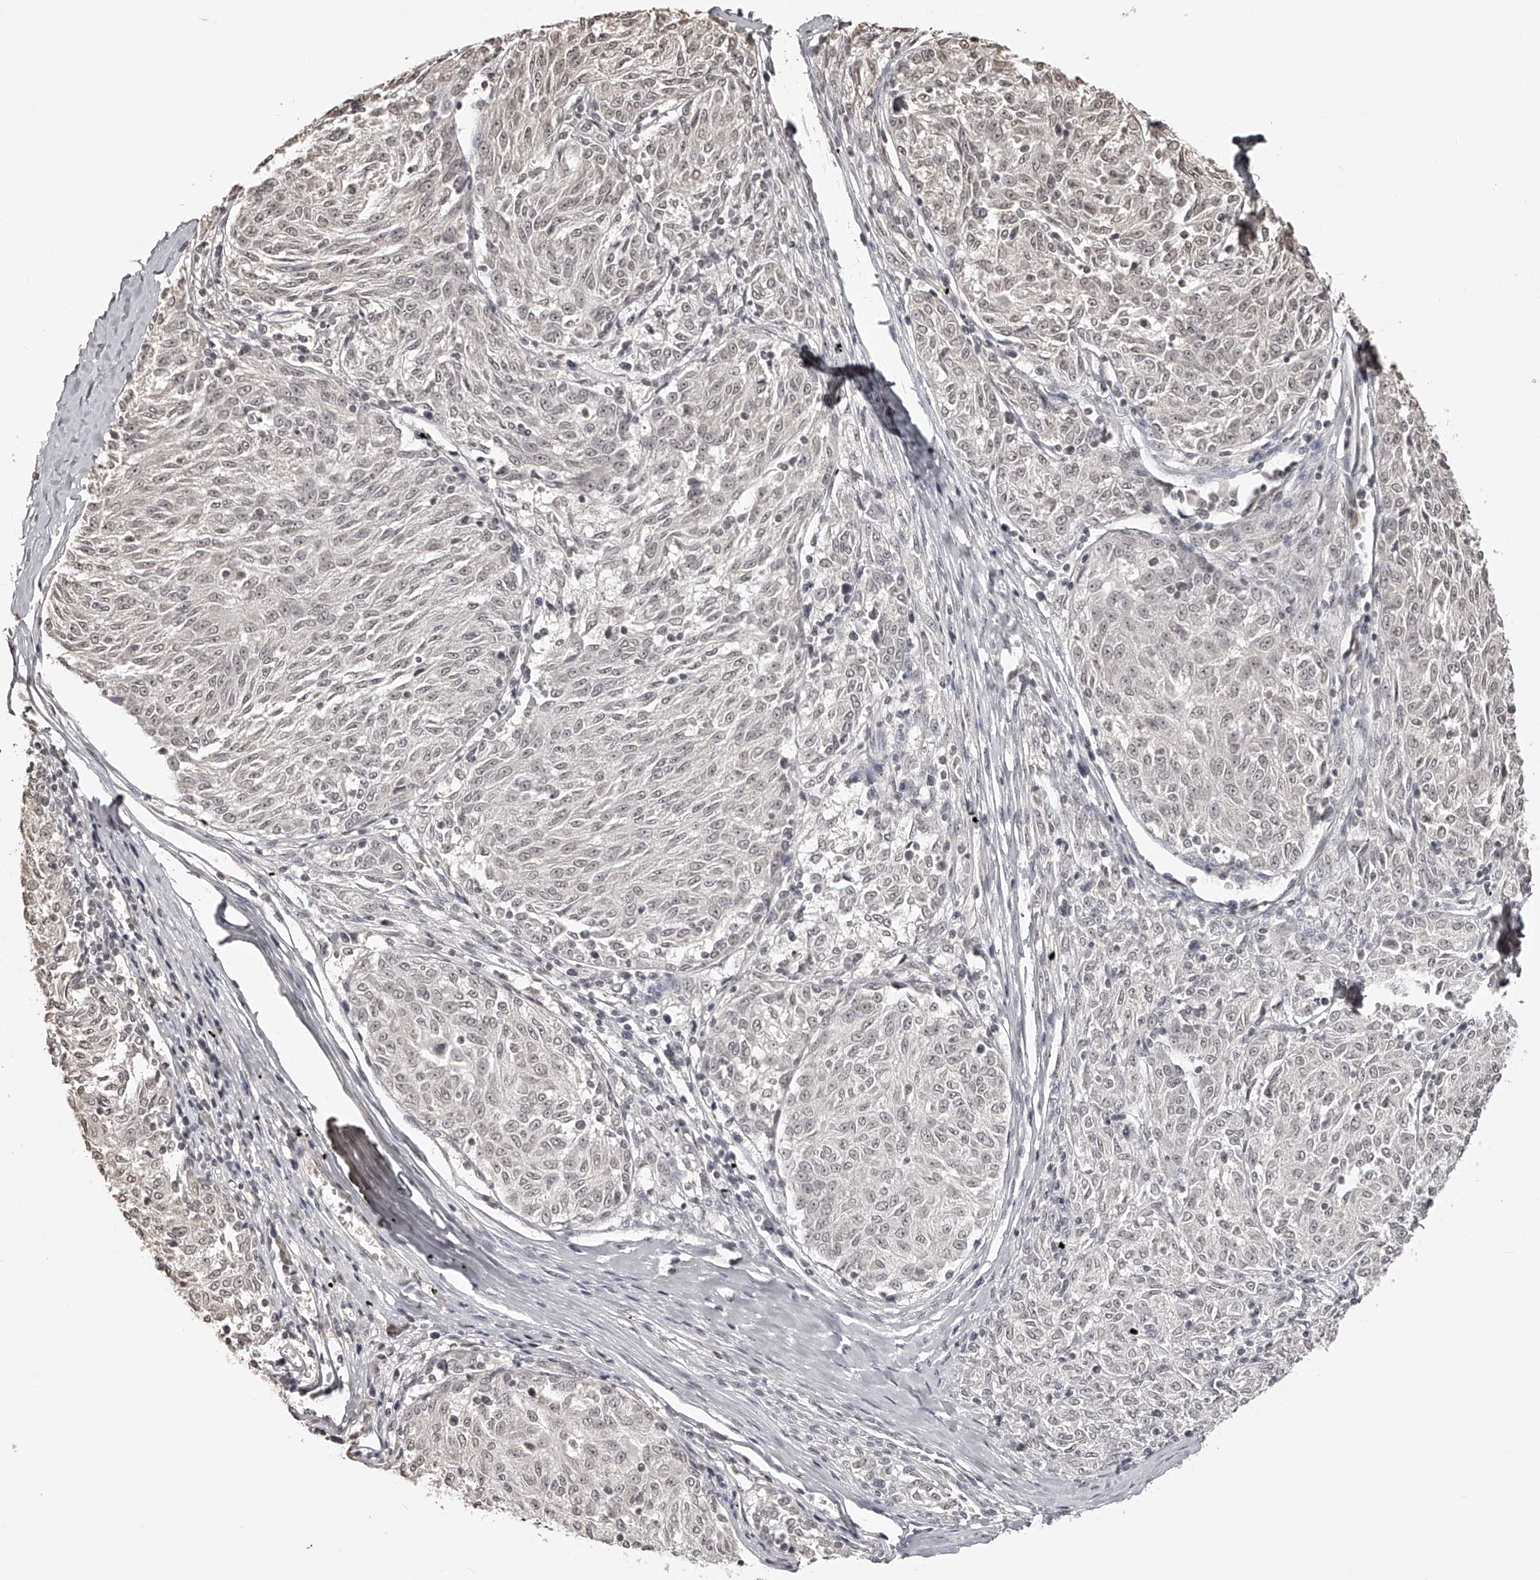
{"staining": {"intensity": "weak", "quantity": "<25%", "location": "nuclear"}, "tissue": "melanoma", "cell_type": "Tumor cells", "image_type": "cancer", "snomed": [{"axis": "morphology", "description": "Malignant melanoma, NOS"}, {"axis": "topography", "description": "Skin"}], "caption": "Immunohistochemistry (IHC) of malignant melanoma displays no positivity in tumor cells. (DAB immunohistochemistry visualized using brightfield microscopy, high magnification).", "gene": "ZNF503", "patient": {"sex": "female", "age": 72}}